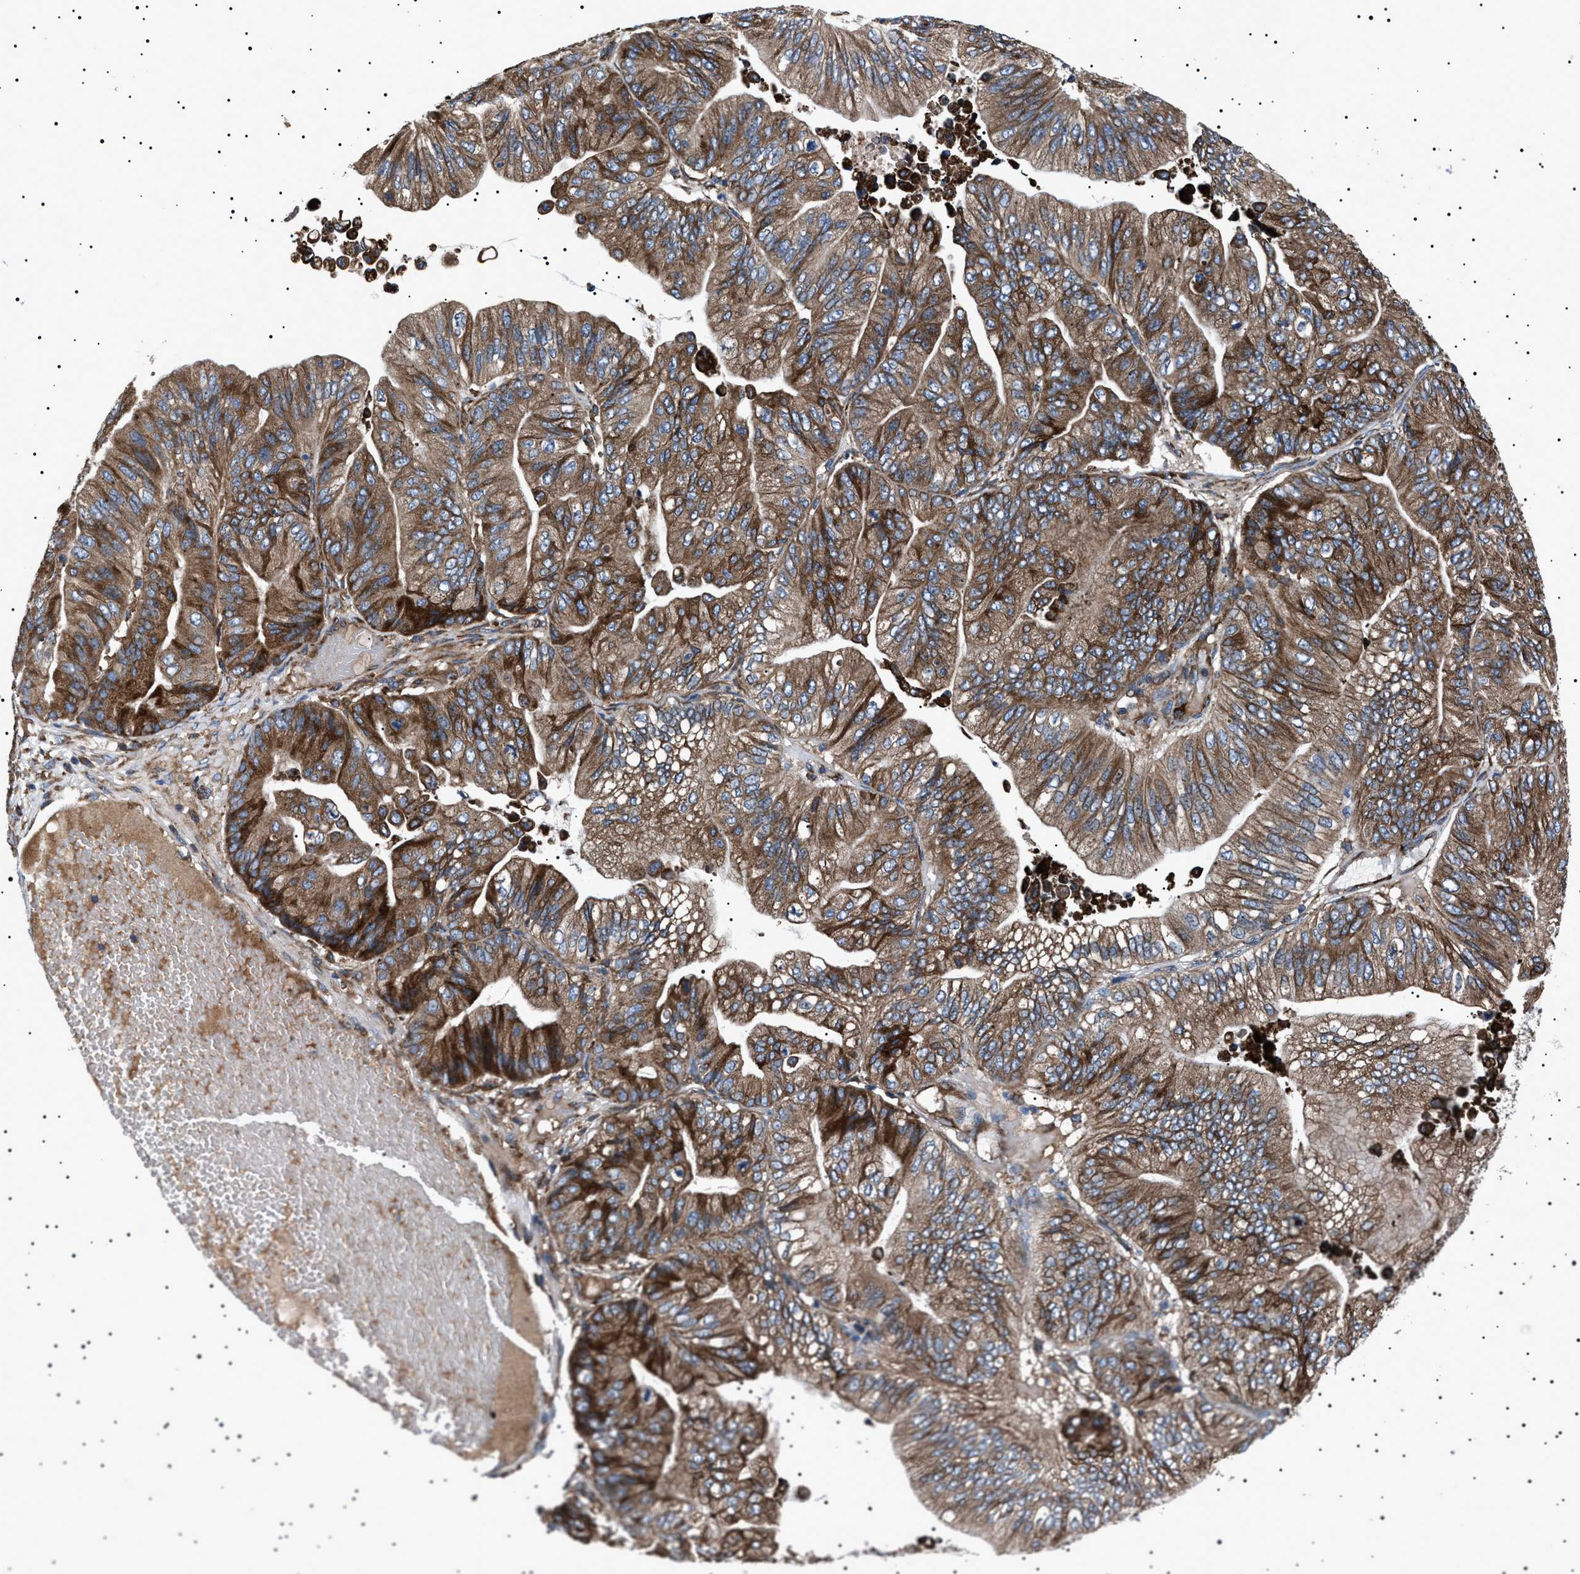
{"staining": {"intensity": "strong", "quantity": ">75%", "location": "cytoplasmic/membranous"}, "tissue": "ovarian cancer", "cell_type": "Tumor cells", "image_type": "cancer", "snomed": [{"axis": "morphology", "description": "Cystadenocarcinoma, mucinous, NOS"}, {"axis": "topography", "description": "Ovary"}], "caption": "Ovarian cancer (mucinous cystadenocarcinoma) stained with a brown dye reveals strong cytoplasmic/membranous positive positivity in approximately >75% of tumor cells.", "gene": "TOP1MT", "patient": {"sex": "female", "age": 61}}